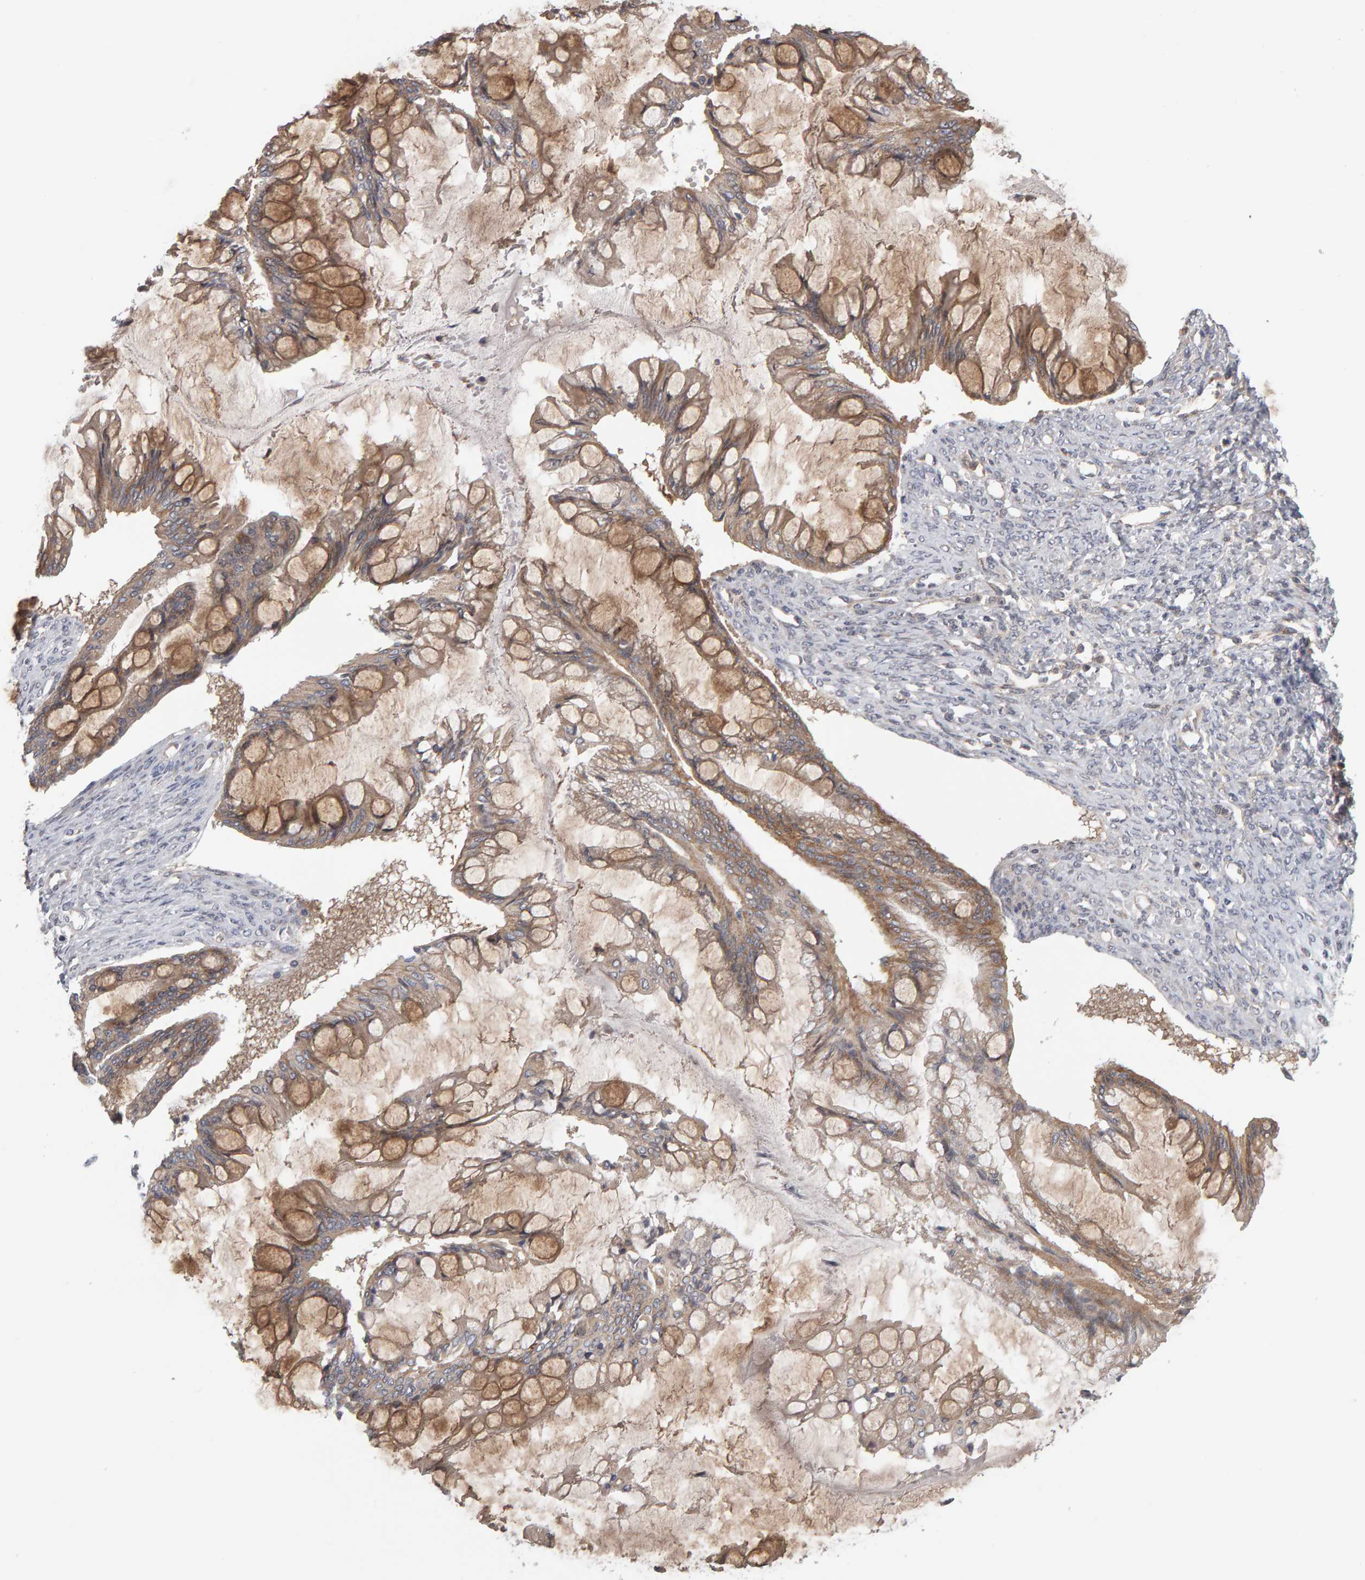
{"staining": {"intensity": "moderate", "quantity": ">75%", "location": "cytoplasmic/membranous"}, "tissue": "ovarian cancer", "cell_type": "Tumor cells", "image_type": "cancer", "snomed": [{"axis": "morphology", "description": "Cystadenocarcinoma, mucinous, NOS"}, {"axis": "topography", "description": "Ovary"}], "caption": "IHC micrograph of neoplastic tissue: ovarian cancer (mucinous cystadenocarcinoma) stained using IHC displays medium levels of moderate protein expression localized specifically in the cytoplasmic/membranous of tumor cells, appearing as a cytoplasmic/membranous brown color.", "gene": "MSRA", "patient": {"sex": "female", "age": 73}}